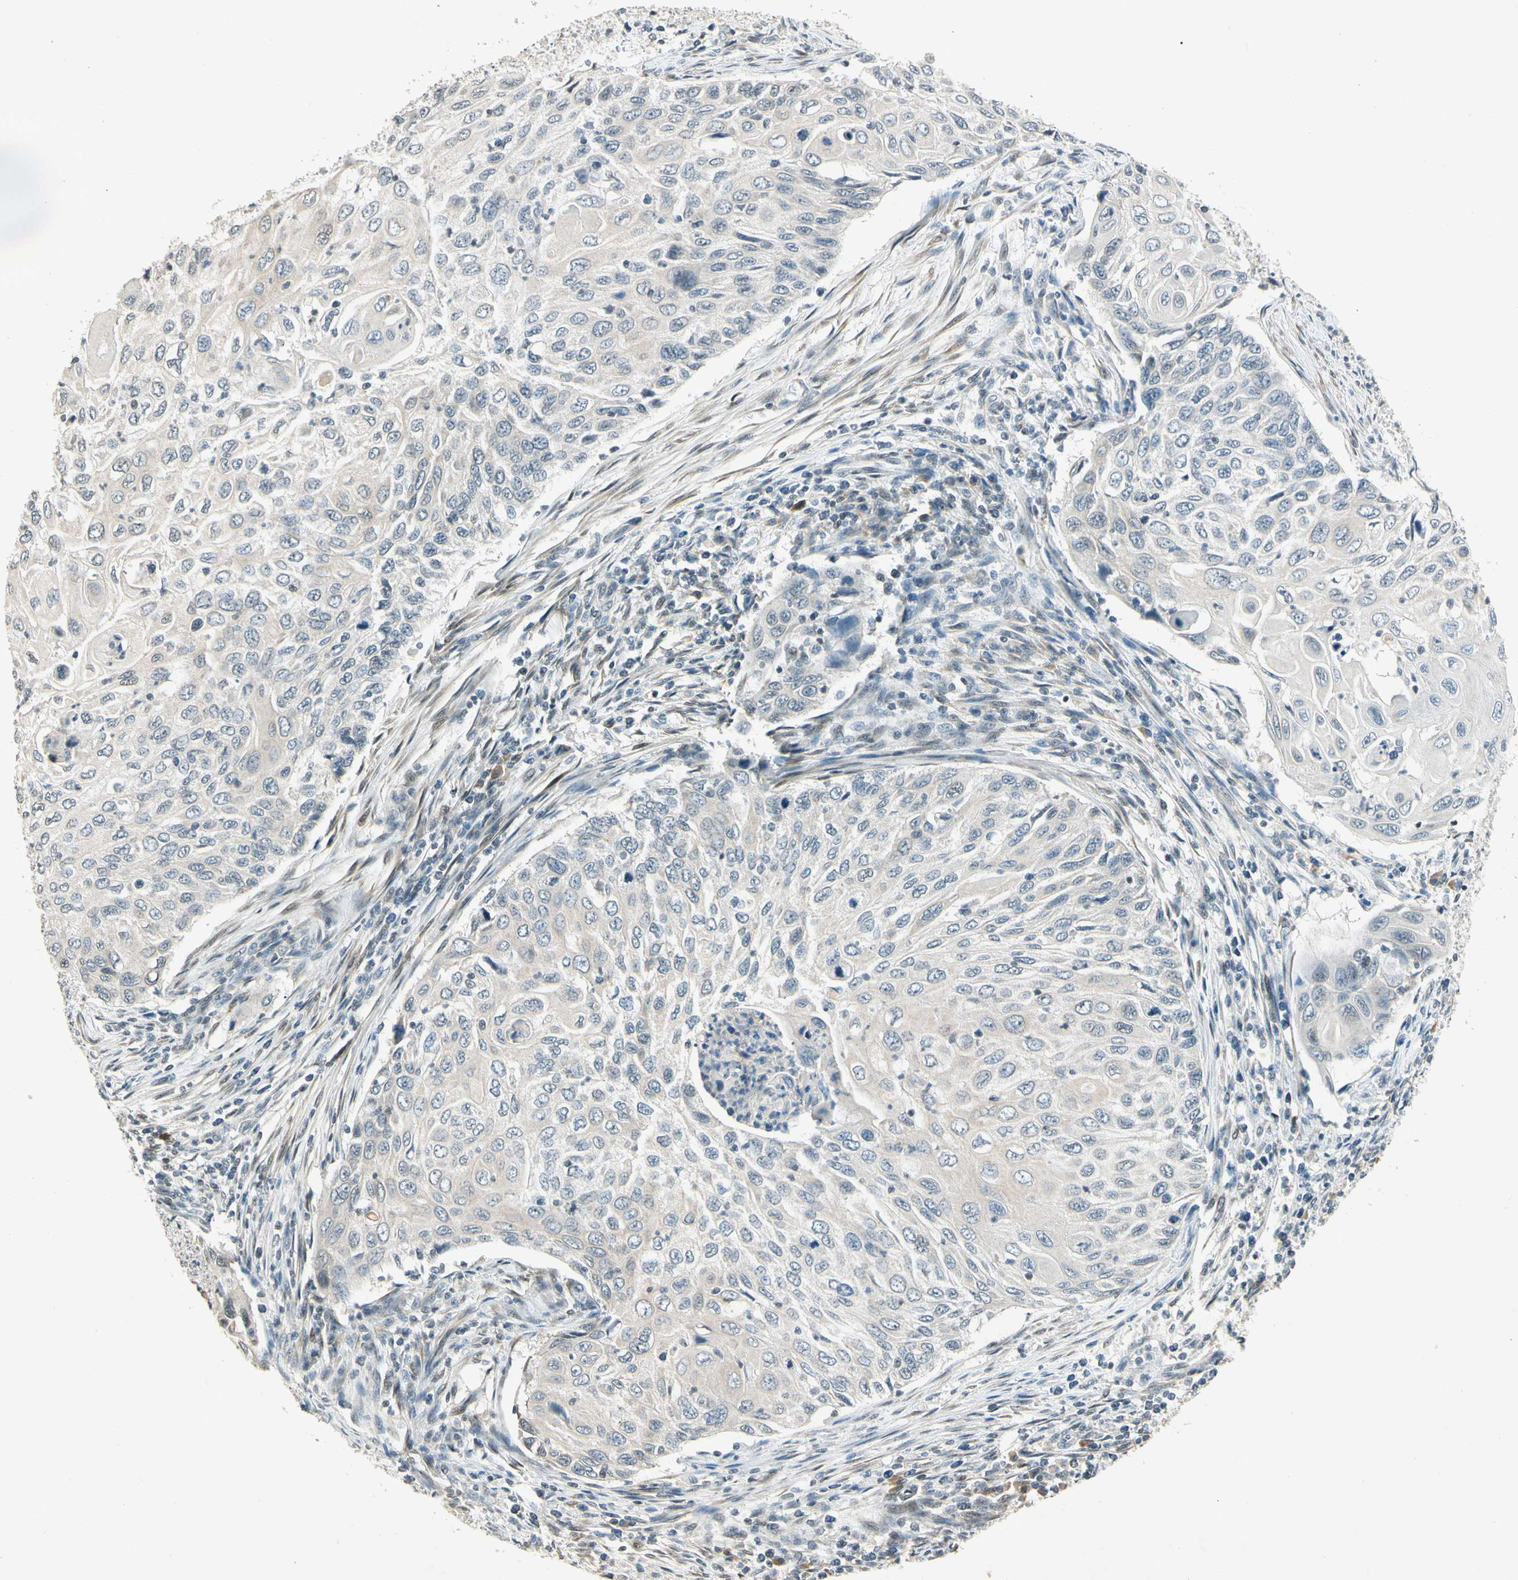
{"staining": {"intensity": "negative", "quantity": "none", "location": "none"}, "tissue": "cervical cancer", "cell_type": "Tumor cells", "image_type": "cancer", "snomed": [{"axis": "morphology", "description": "Squamous cell carcinoma, NOS"}, {"axis": "topography", "description": "Cervix"}], "caption": "There is no significant staining in tumor cells of cervical cancer (squamous cell carcinoma). The staining was performed using DAB to visualize the protein expression in brown, while the nuclei were stained in blue with hematoxylin (Magnification: 20x).", "gene": "ZBTB4", "patient": {"sex": "female", "age": 70}}